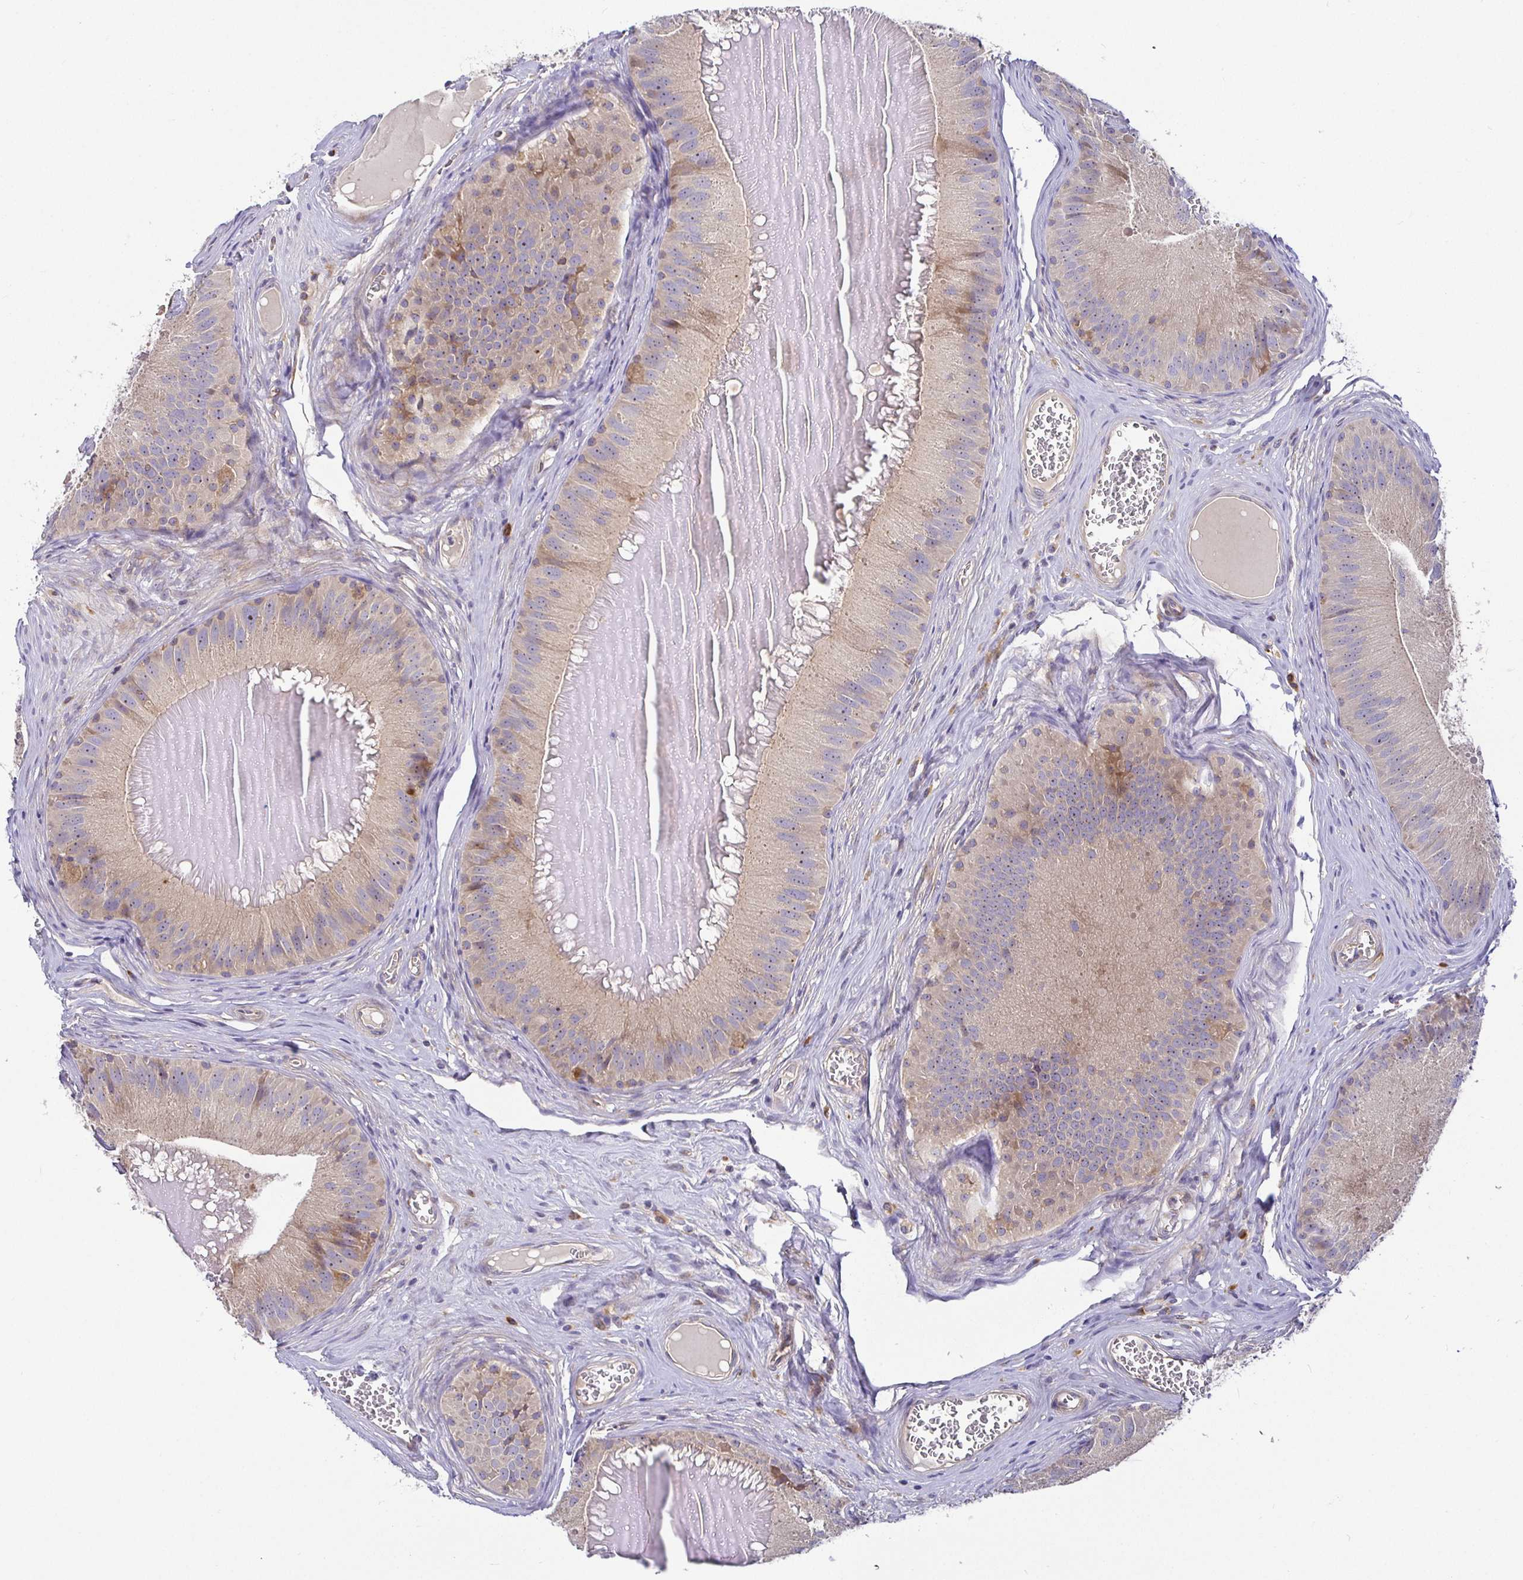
{"staining": {"intensity": "moderate", "quantity": ">75%", "location": "cytoplasmic/membranous"}, "tissue": "epididymis", "cell_type": "Glandular cells", "image_type": "normal", "snomed": [{"axis": "morphology", "description": "Normal tissue, NOS"}, {"axis": "topography", "description": "Epididymis, spermatic cord, NOS"}], "caption": "Immunohistochemical staining of normal epididymis reveals medium levels of moderate cytoplasmic/membranous staining in about >75% of glandular cells. The staining was performed using DAB, with brown indicating positive protein expression. Nuclei are stained blue with hematoxylin.", "gene": "SNX8", "patient": {"sex": "male", "age": 39}}